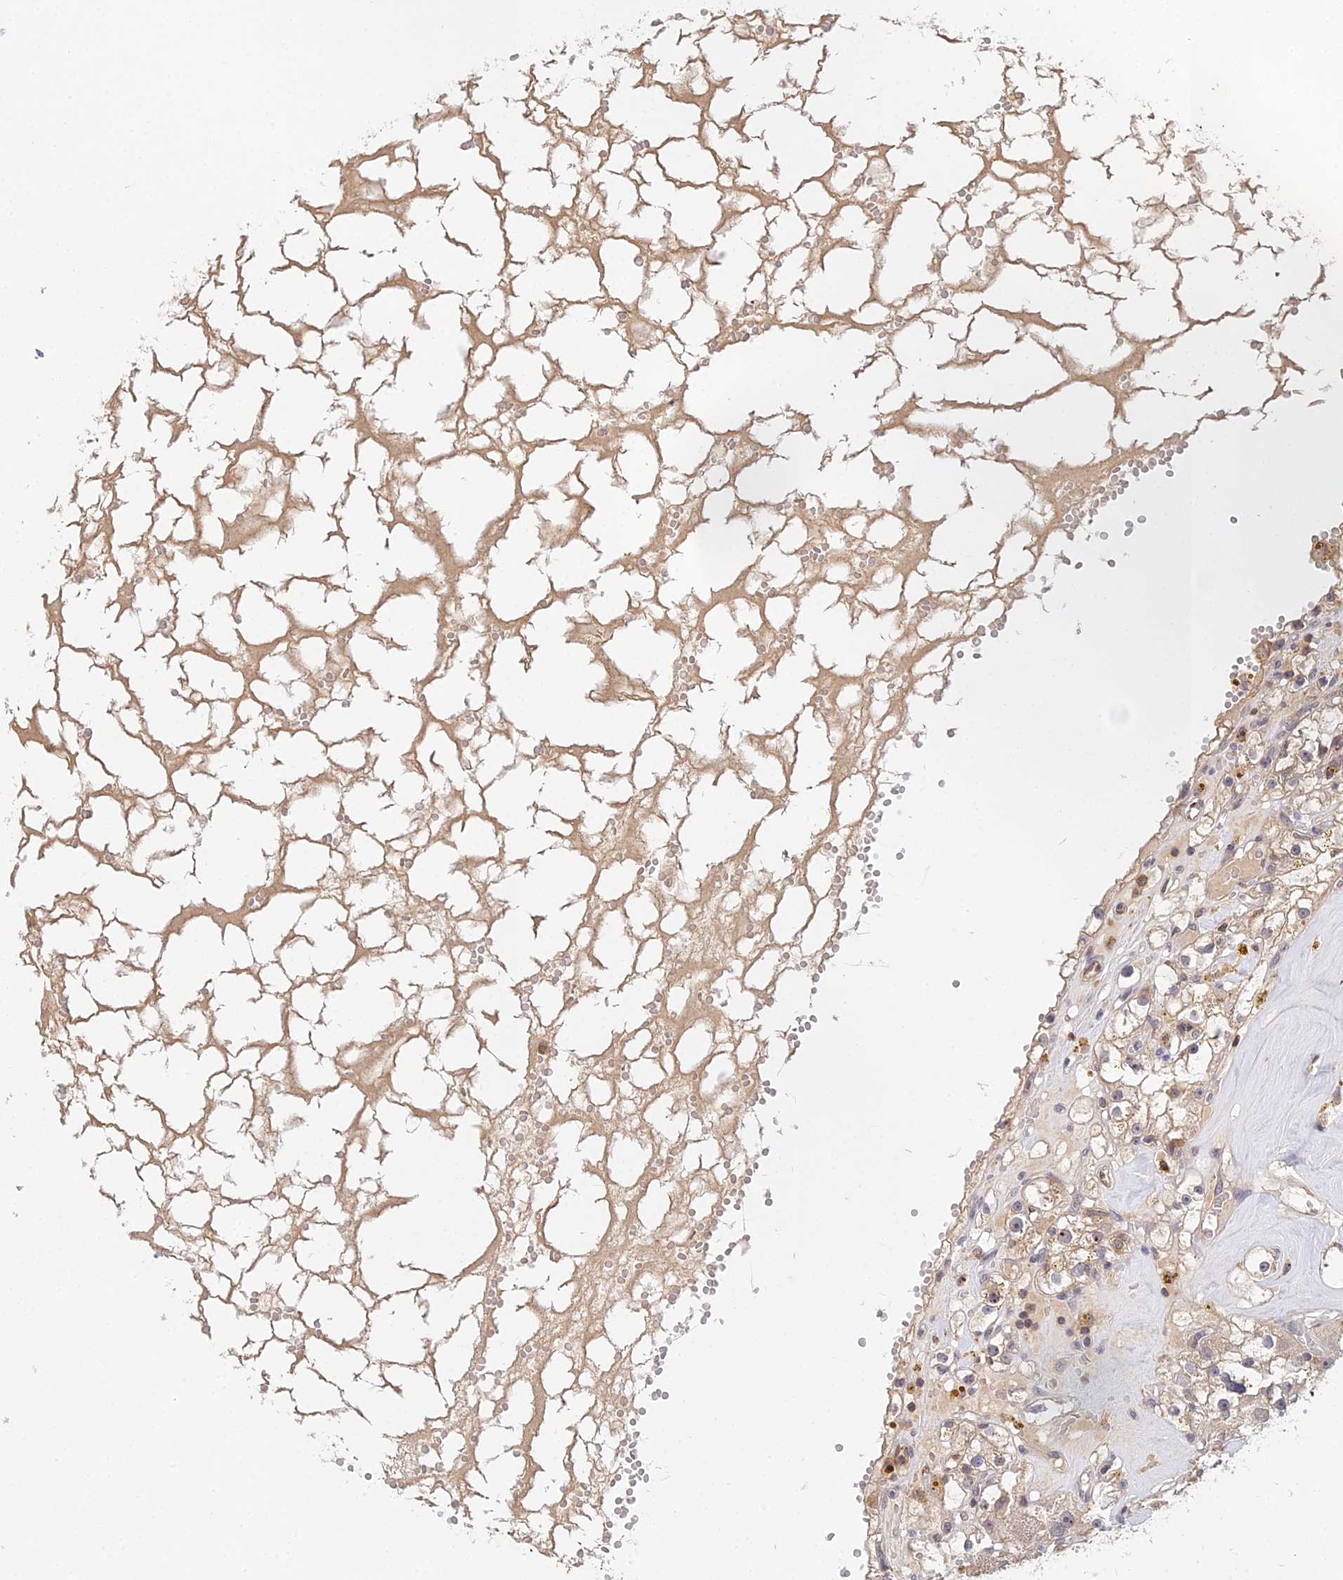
{"staining": {"intensity": "weak", "quantity": "25%-75%", "location": "cytoplasmic/membranous"}, "tissue": "renal cancer", "cell_type": "Tumor cells", "image_type": "cancer", "snomed": [{"axis": "morphology", "description": "Adenocarcinoma, NOS"}, {"axis": "topography", "description": "Kidney"}], "caption": "A low amount of weak cytoplasmic/membranous expression is identified in about 25%-75% of tumor cells in renal cancer tissue.", "gene": "TPRX1", "patient": {"sex": "male", "age": 56}}